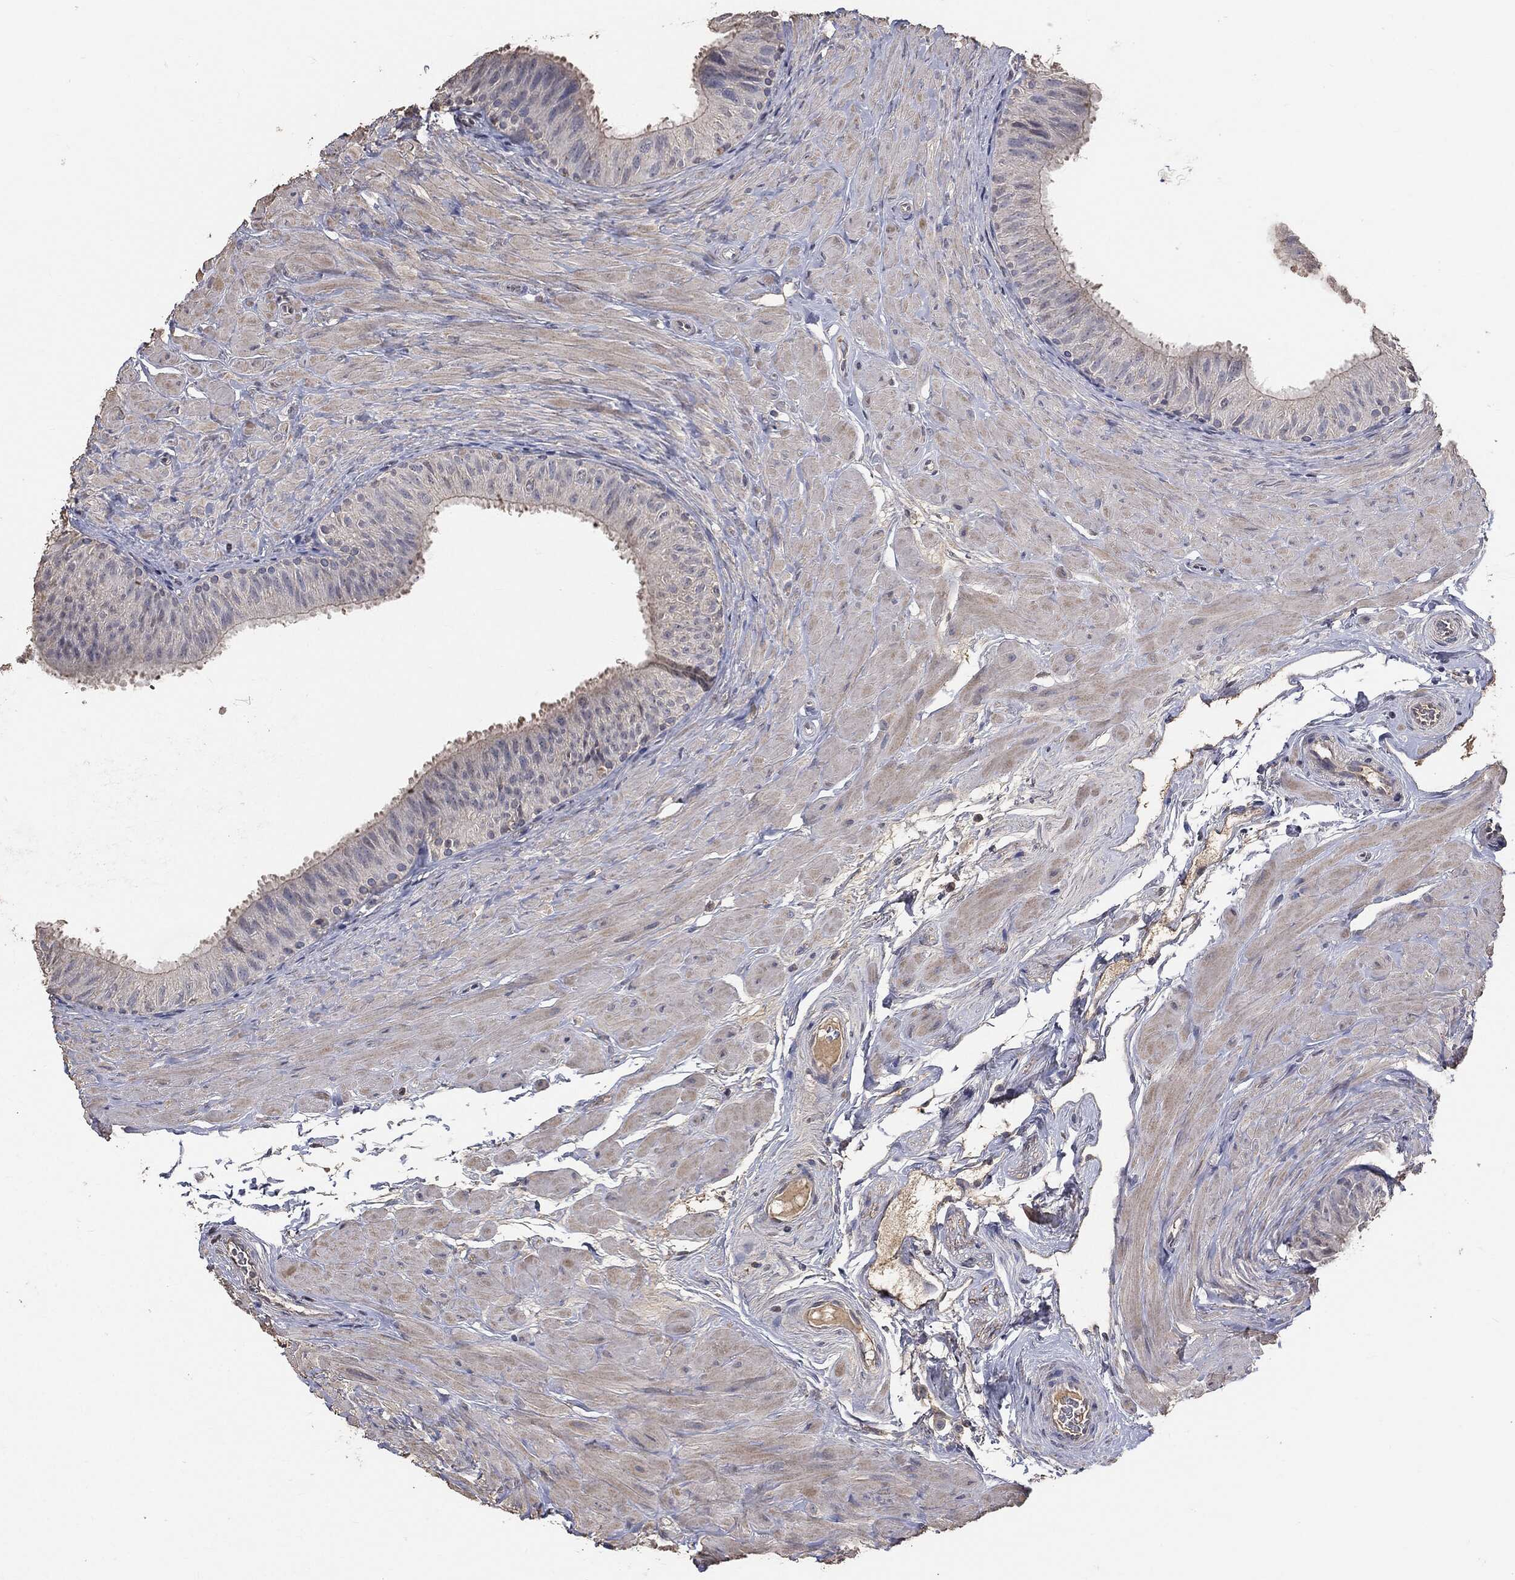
{"staining": {"intensity": "negative", "quantity": "none", "location": "none"}, "tissue": "epididymis", "cell_type": "Glandular cells", "image_type": "normal", "snomed": [{"axis": "morphology", "description": "Normal tissue, NOS"}, {"axis": "topography", "description": "Epididymis"}], "caption": "Epididymis stained for a protein using IHC exhibits no expression glandular cells.", "gene": "SNAP25", "patient": {"sex": "male", "age": 34}}